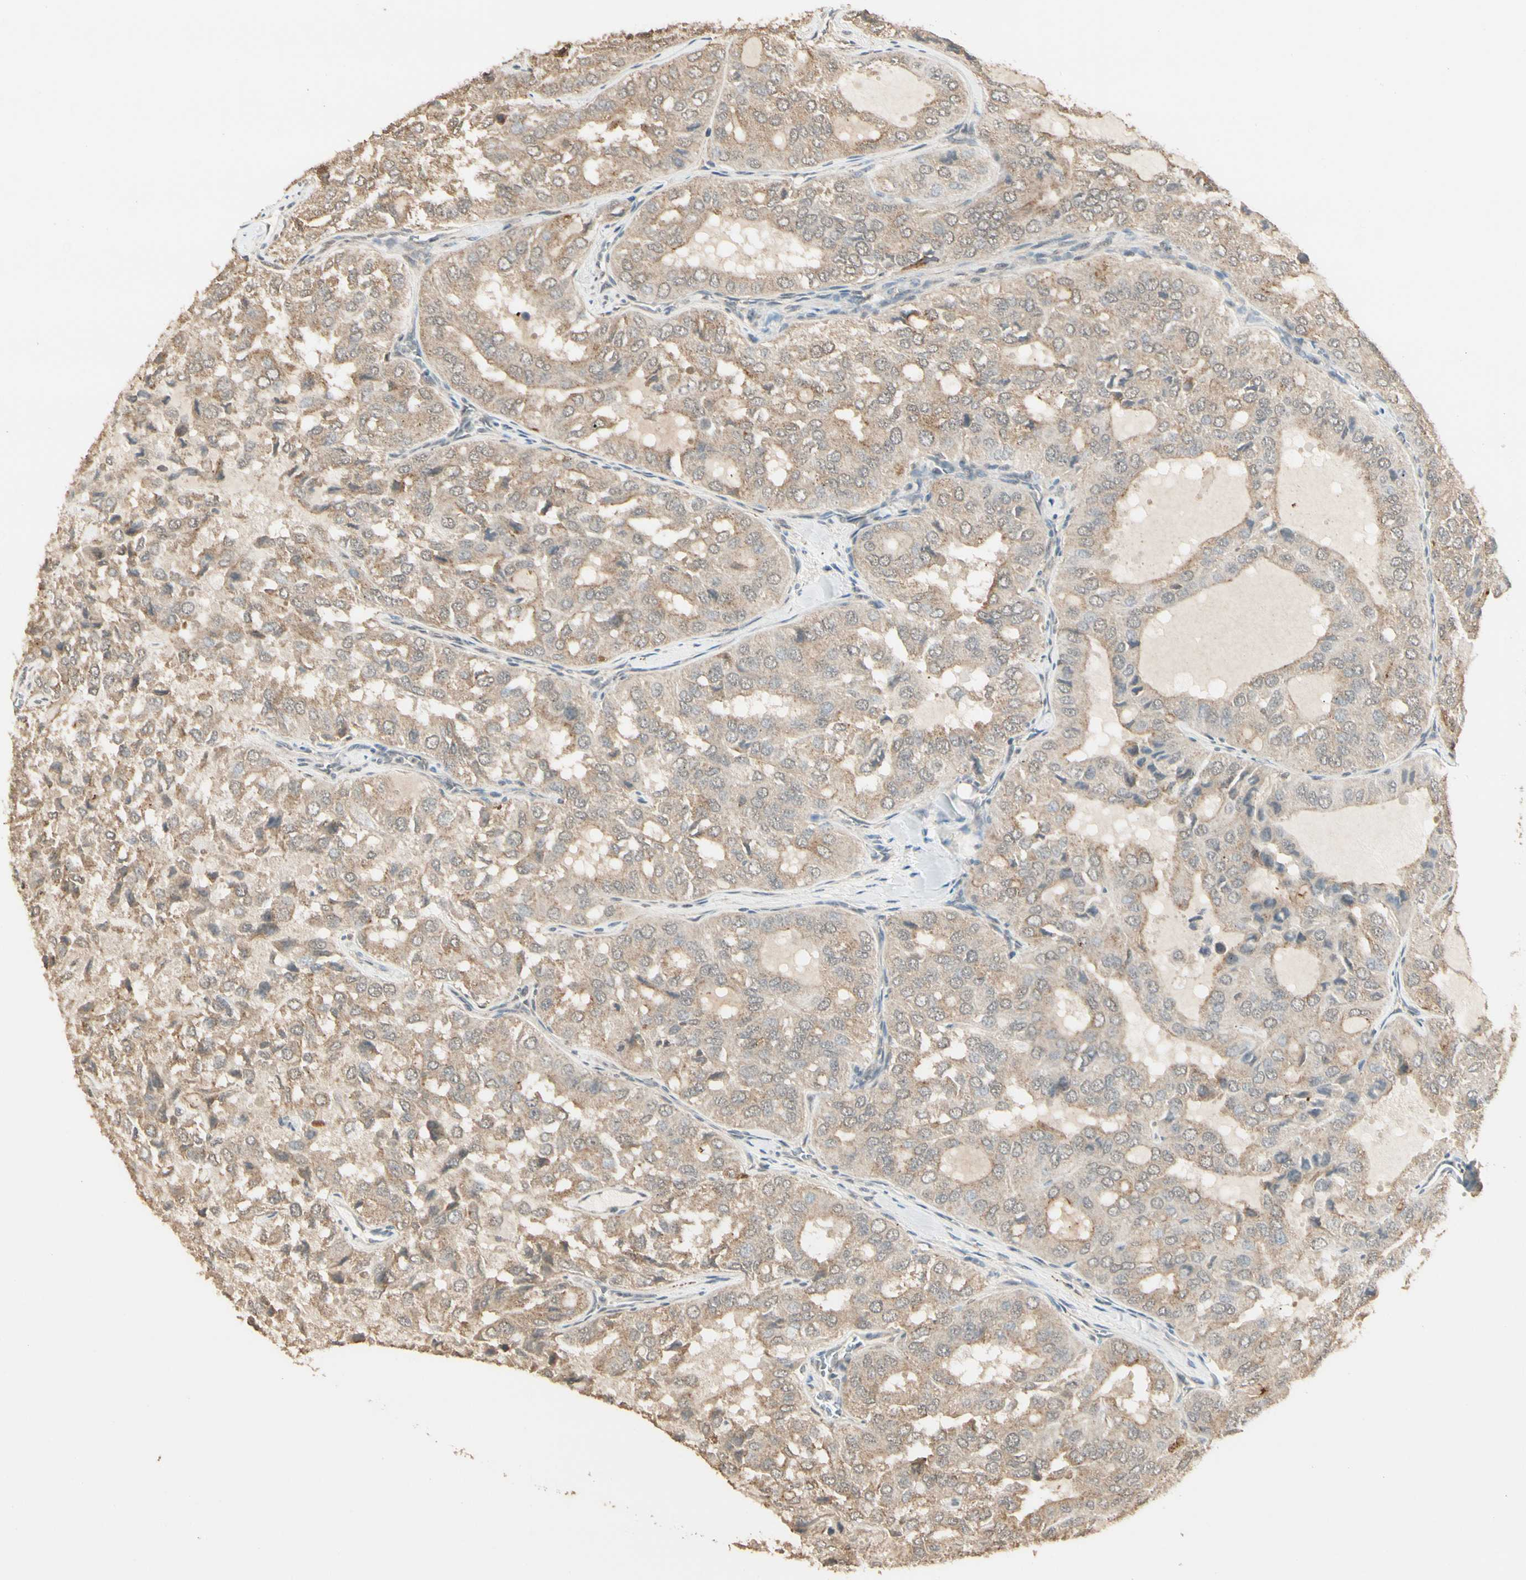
{"staining": {"intensity": "weak", "quantity": ">75%", "location": "cytoplasmic/membranous"}, "tissue": "thyroid cancer", "cell_type": "Tumor cells", "image_type": "cancer", "snomed": [{"axis": "morphology", "description": "Follicular adenoma carcinoma, NOS"}, {"axis": "topography", "description": "Thyroid gland"}], "caption": "Immunohistochemical staining of thyroid cancer reveals low levels of weak cytoplasmic/membranous protein staining in approximately >75% of tumor cells. (DAB (3,3'-diaminobenzidine) IHC with brightfield microscopy, high magnification).", "gene": "SGCA", "patient": {"sex": "male", "age": 75}}